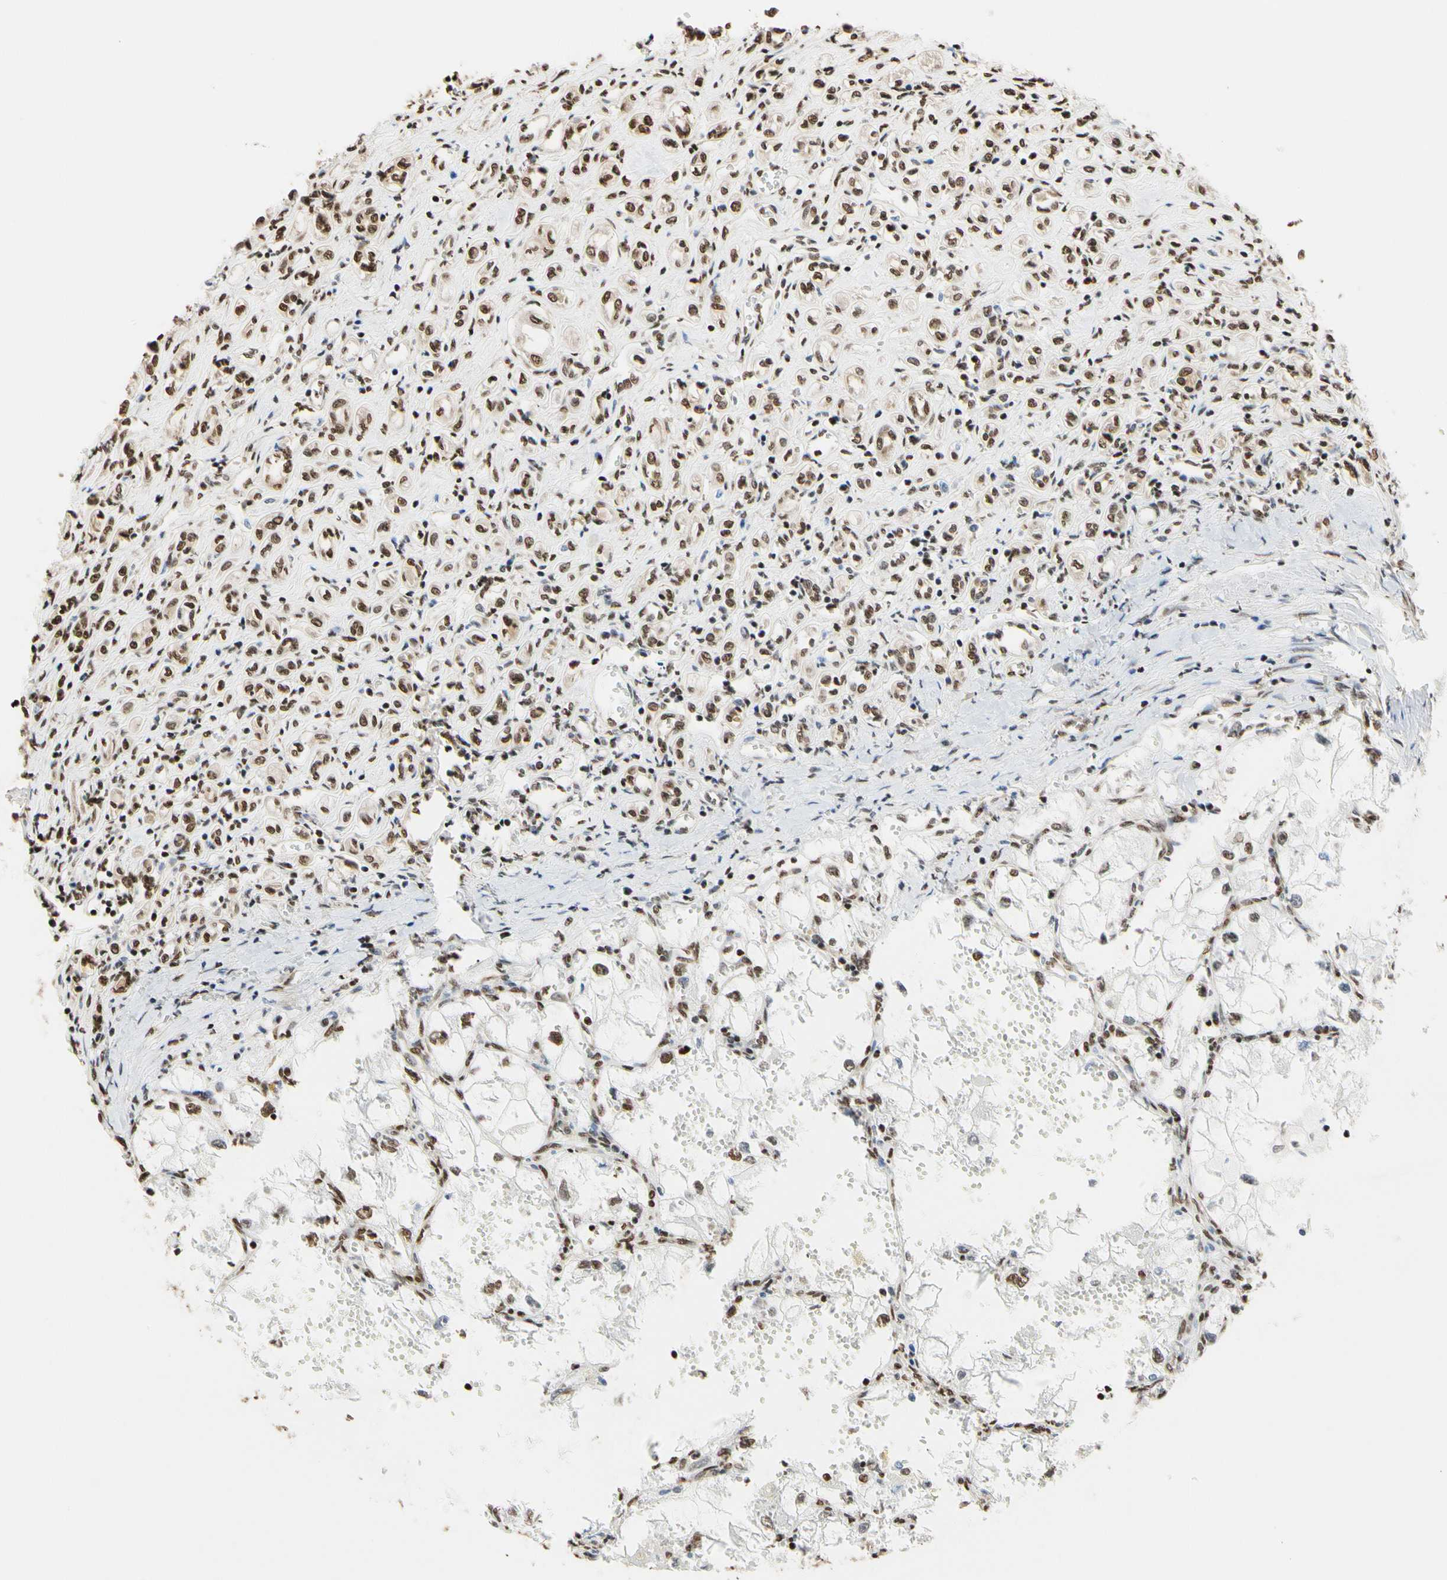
{"staining": {"intensity": "moderate", "quantity": ">75%", "location": "nuclear"}, "tissue": "renal cancer", "cell_type": "Tumor cells", "image_type": "cancer", "snomed": [{"axis": "morphology", "description": "Adenocarcinoma, NOS"}, {"axis": "topography", "description": "Kidney"}], "caption": "Immunohistochemical staining of human renal cancer demonstrates medium levels of moderate nuclear staining in approximately >75% of tumor cells.", "gene": "HNRNPK", "patient": {"sex": "female", "age": 70}}